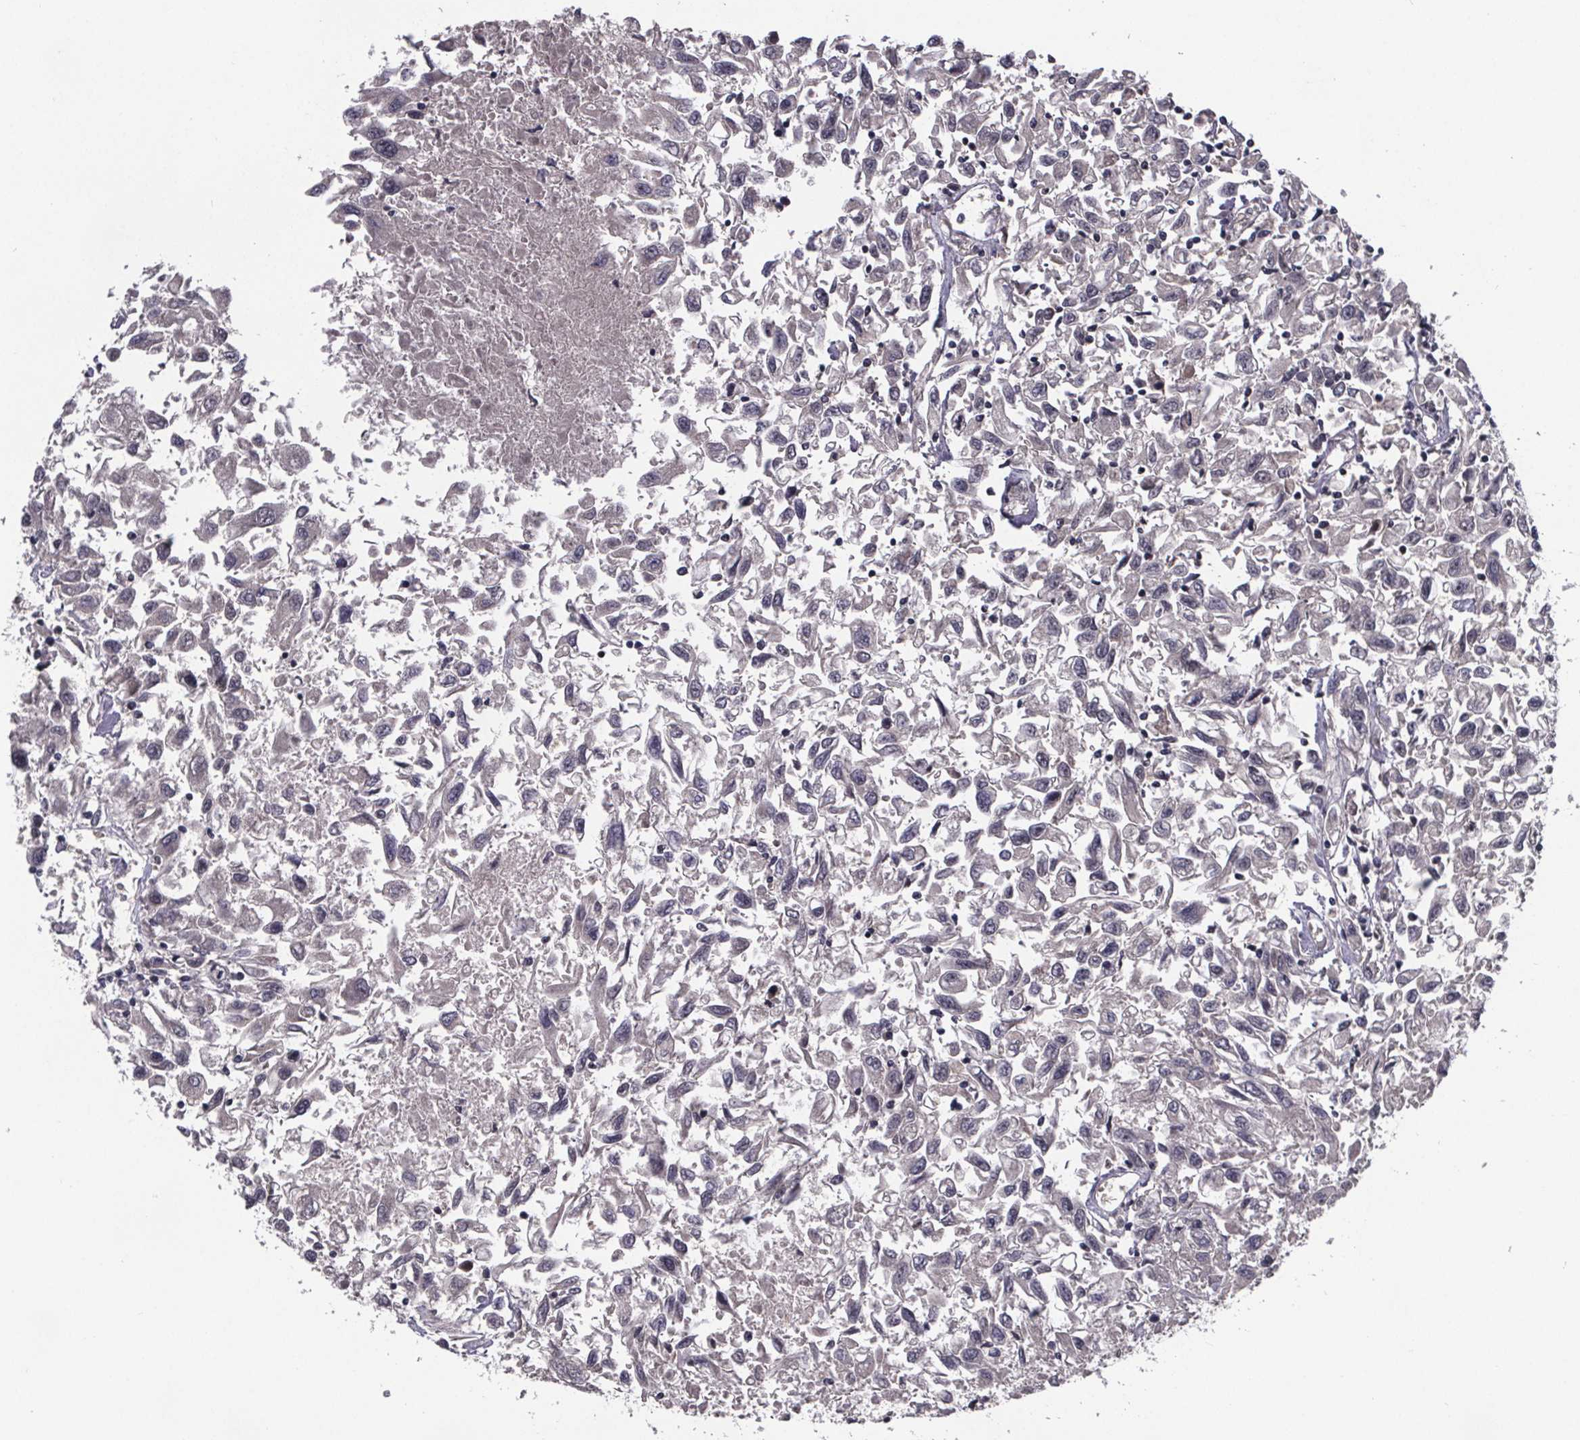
{"staining": {"intensity": "negative", "quantity": "none", "location": "none"}, "tissue": "renal cancer", "cell_type": "Tumor cells", "image_type": "cancer", "snomed": [{"axis": "morphology", "description": "Adenocarcinoma, NOS"}, {"axis": "topography", "description": "Kidney"}], "caption": "Immunohistochemical staining of renal cancer exhibits no significant positivity in tumor cells.", "gene": "FN3KRP", "patient": {"sex": "female", "age": 76}}